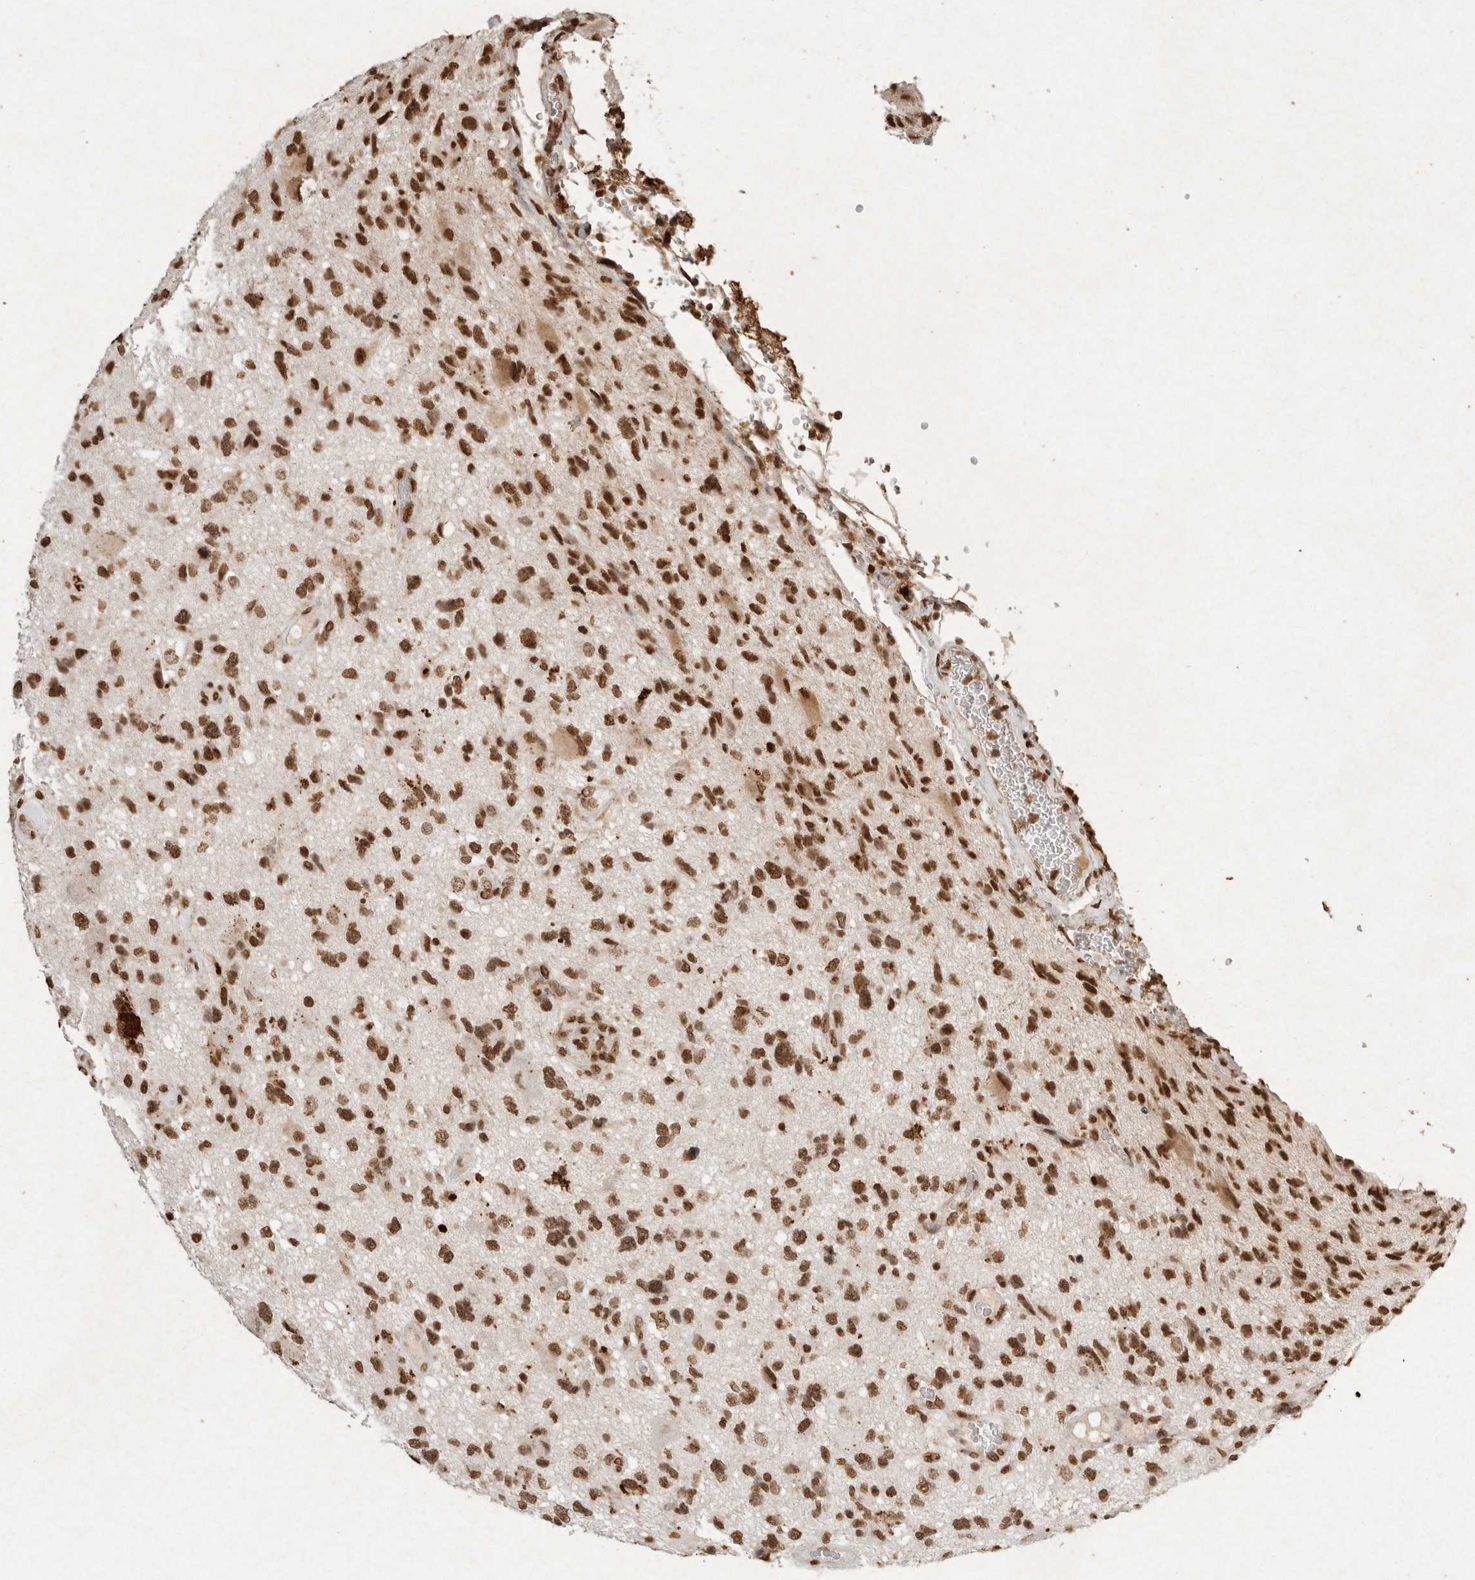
{"staining": {"intensity": "strong", "quantity": ">75%", "location": "nuclear"}, "tissue": "glioma", "cell_type": "Tumor cells", "image_type": "cancer", "snomed": [{"axis": "morphology", "description": "Glioma, malignant, High grade"}, {"axis": "topography", "description": "Brain"}], "caption": "Glioma stained with a brown dye demonstrates strong nuclear positive staining in approximately >75% of tumor cells.", "gene": "NKX3-2", "patient": {"sex": "male", "age": 33}}